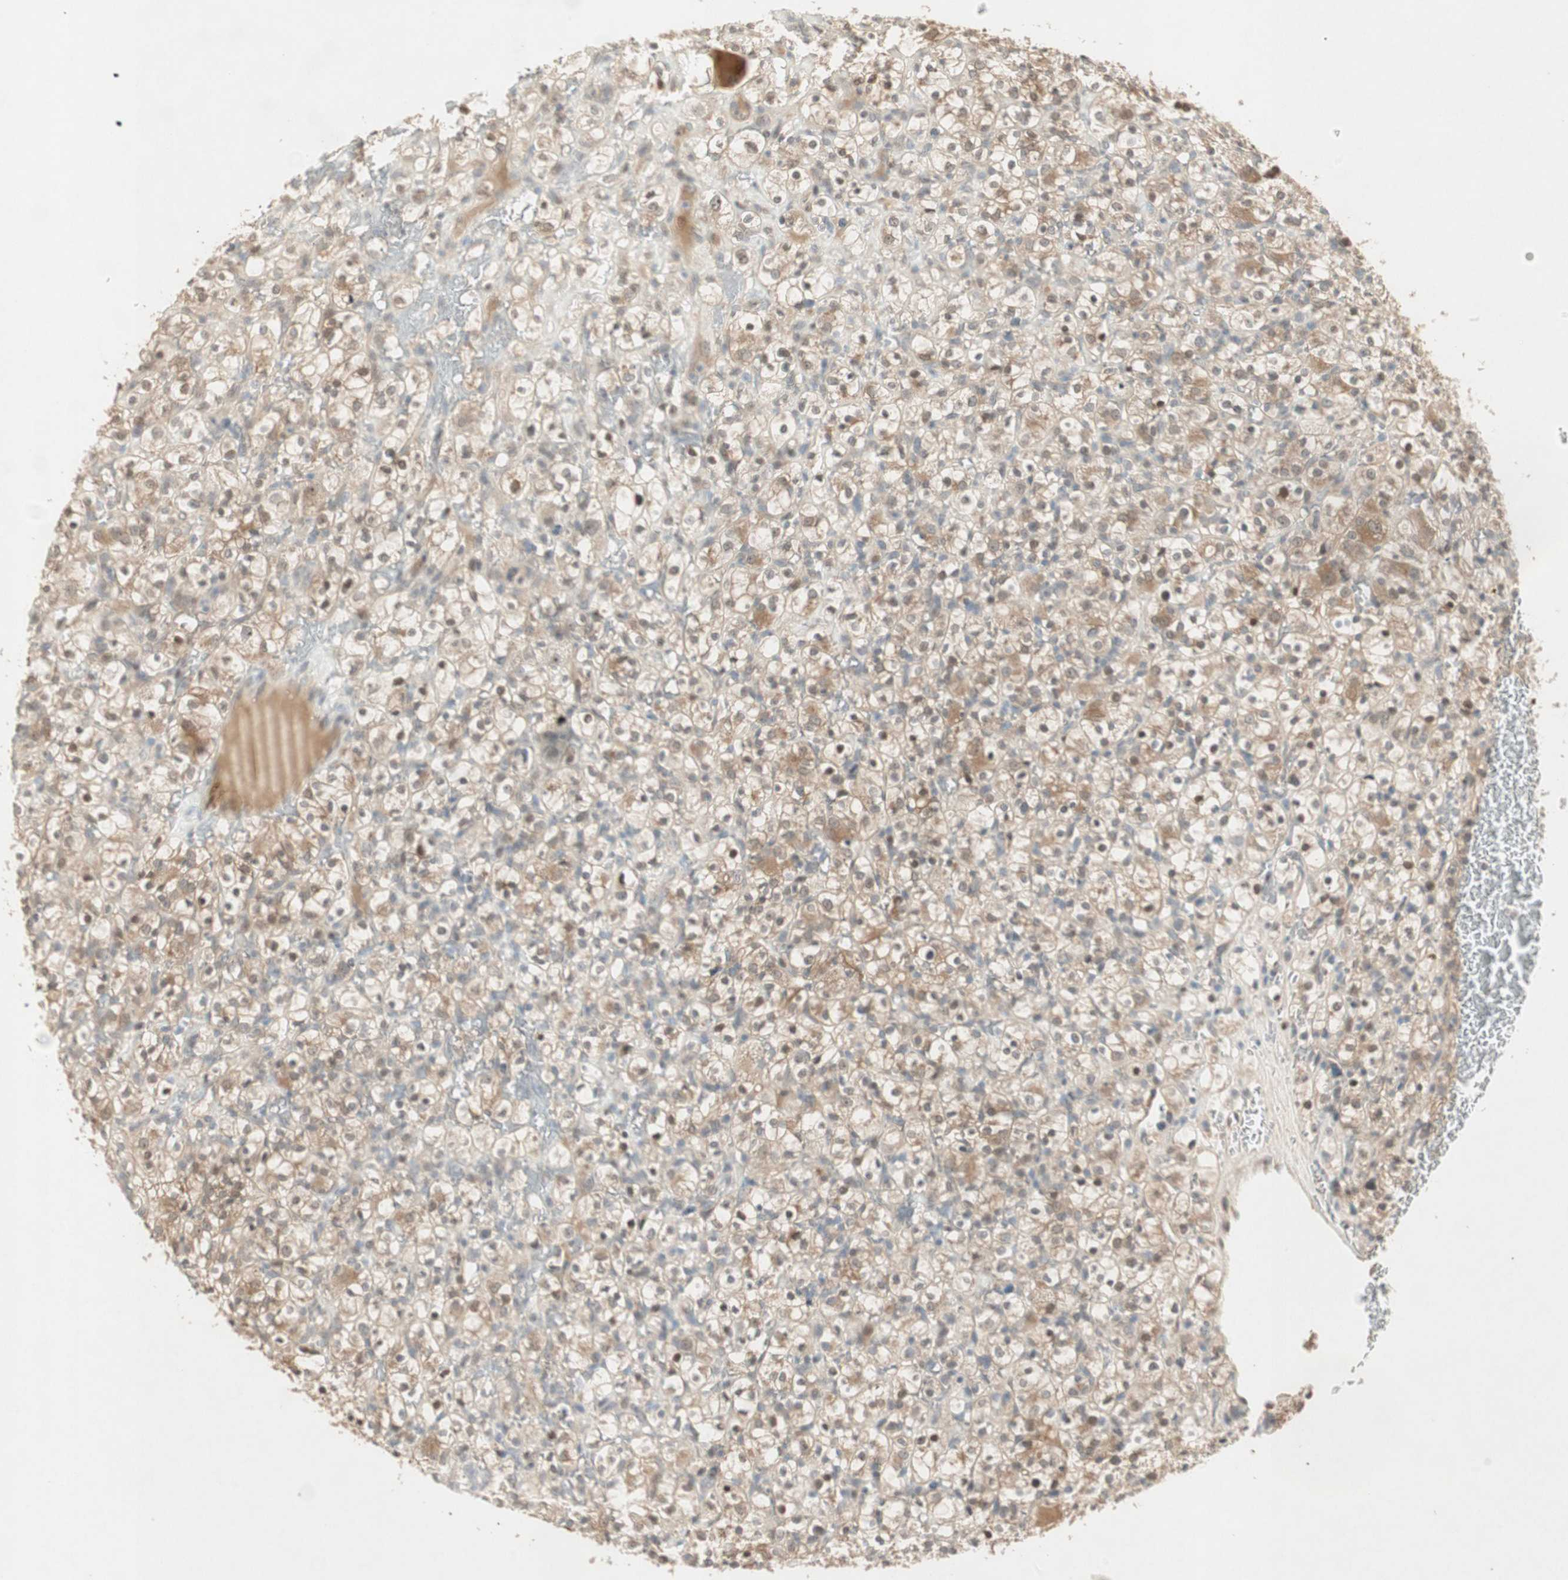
{"staining": {"intensity": "moderate", "quantity": "25%-75%", "location": "cytoplasmic/membranous,nuclear"}, "tissue": "renal cancer", "cell_type": "Tumor cells", "image_type": "cancer", "snomed": [{"axis": "morphology", "description": "Normal tissue, NOS"}, {"axis": "morphology", "description": "Adenocarcinoma, NOS"}, {"axis": "topography", "description": "Kidney"}], "caption": "Moderate cytoplasmic/membranous and nuclear positivity for a protein is present in about 25%-75% of tumor cells of renal cancer (adenocarcinoma) using IHC.", "gene": "ACSL5", "patient": {"sex": "female", "age": 72}}